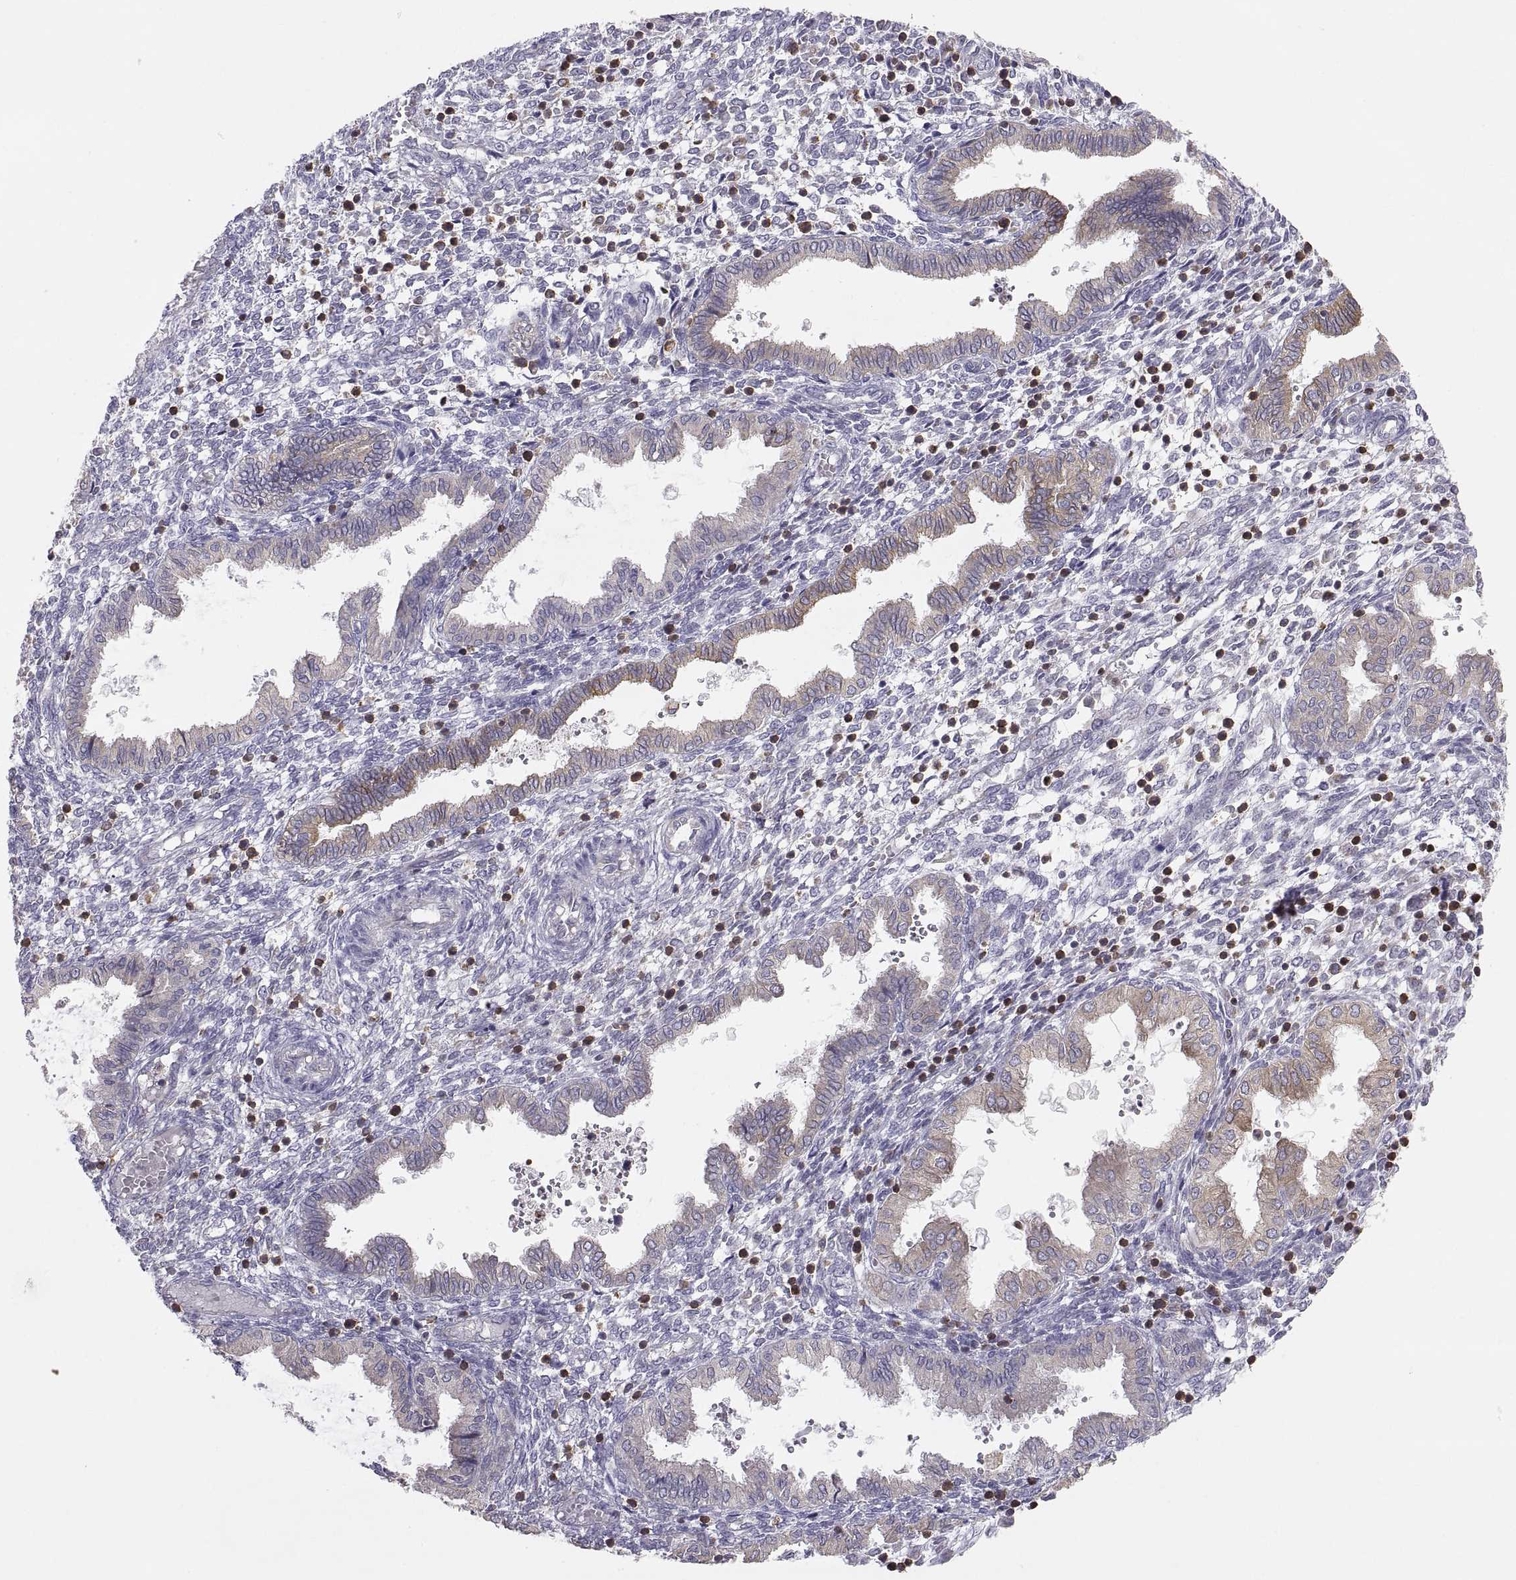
{"staining": {"intensity": "negative", "quantity": "none", "location": "none"}, "tissue": "endometrium", "cell_type": "Cells in endometrial stroma", "image_type": "normal", "snomed": [{"axis": "morphology", "description": "Normal tissue, NOS"}, {"axis": "topography", "description": "Endometrium"}], "caption": "Photomicrograph shows no protein expression in cells in endometrial stroma of benign endometrium.", "gene": "ERO1A", "patient": {"sex": "female", "age": 43}}